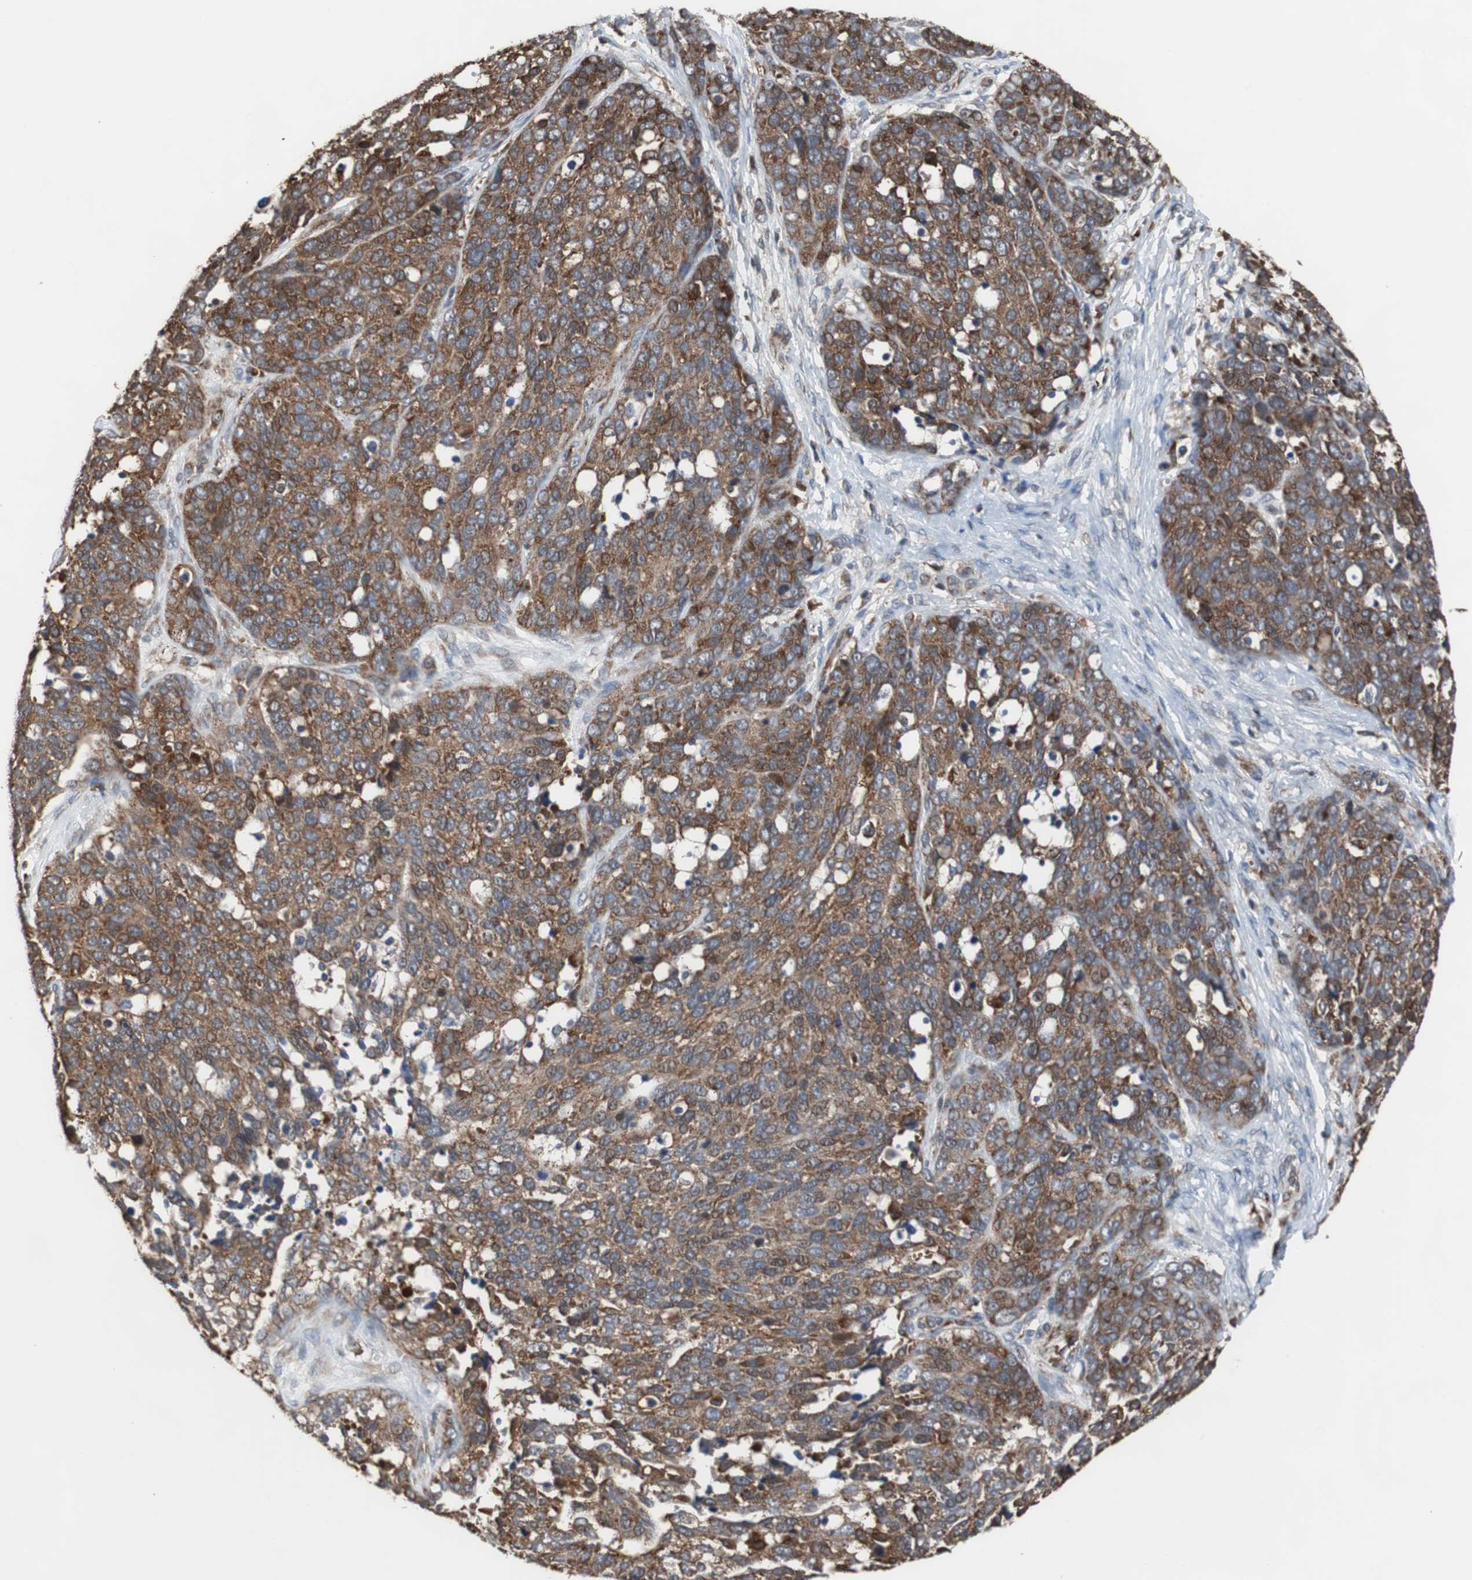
{"staining": {"intensity": "strong", "quantity": ">75%", "location": "cytoplasmic/membranous"}, "tissue": "ovarian cancer", "cell_type": "Tumor cells", "image_type": "cancer", "snomed": [{"axis": "morphology", "description": "Cystadenocarcinoma, serous, NOS"}, {"axis": "topography", "description": "Ovary"}], "caption": "Ovarian cancer was stained to show a protein in brown. There is high levels of strong cytoplasmic/membranous staining in approximately >75% of tumor cells.", "gene": "USP10", "patient": {"sex": "female", "age": 44}}